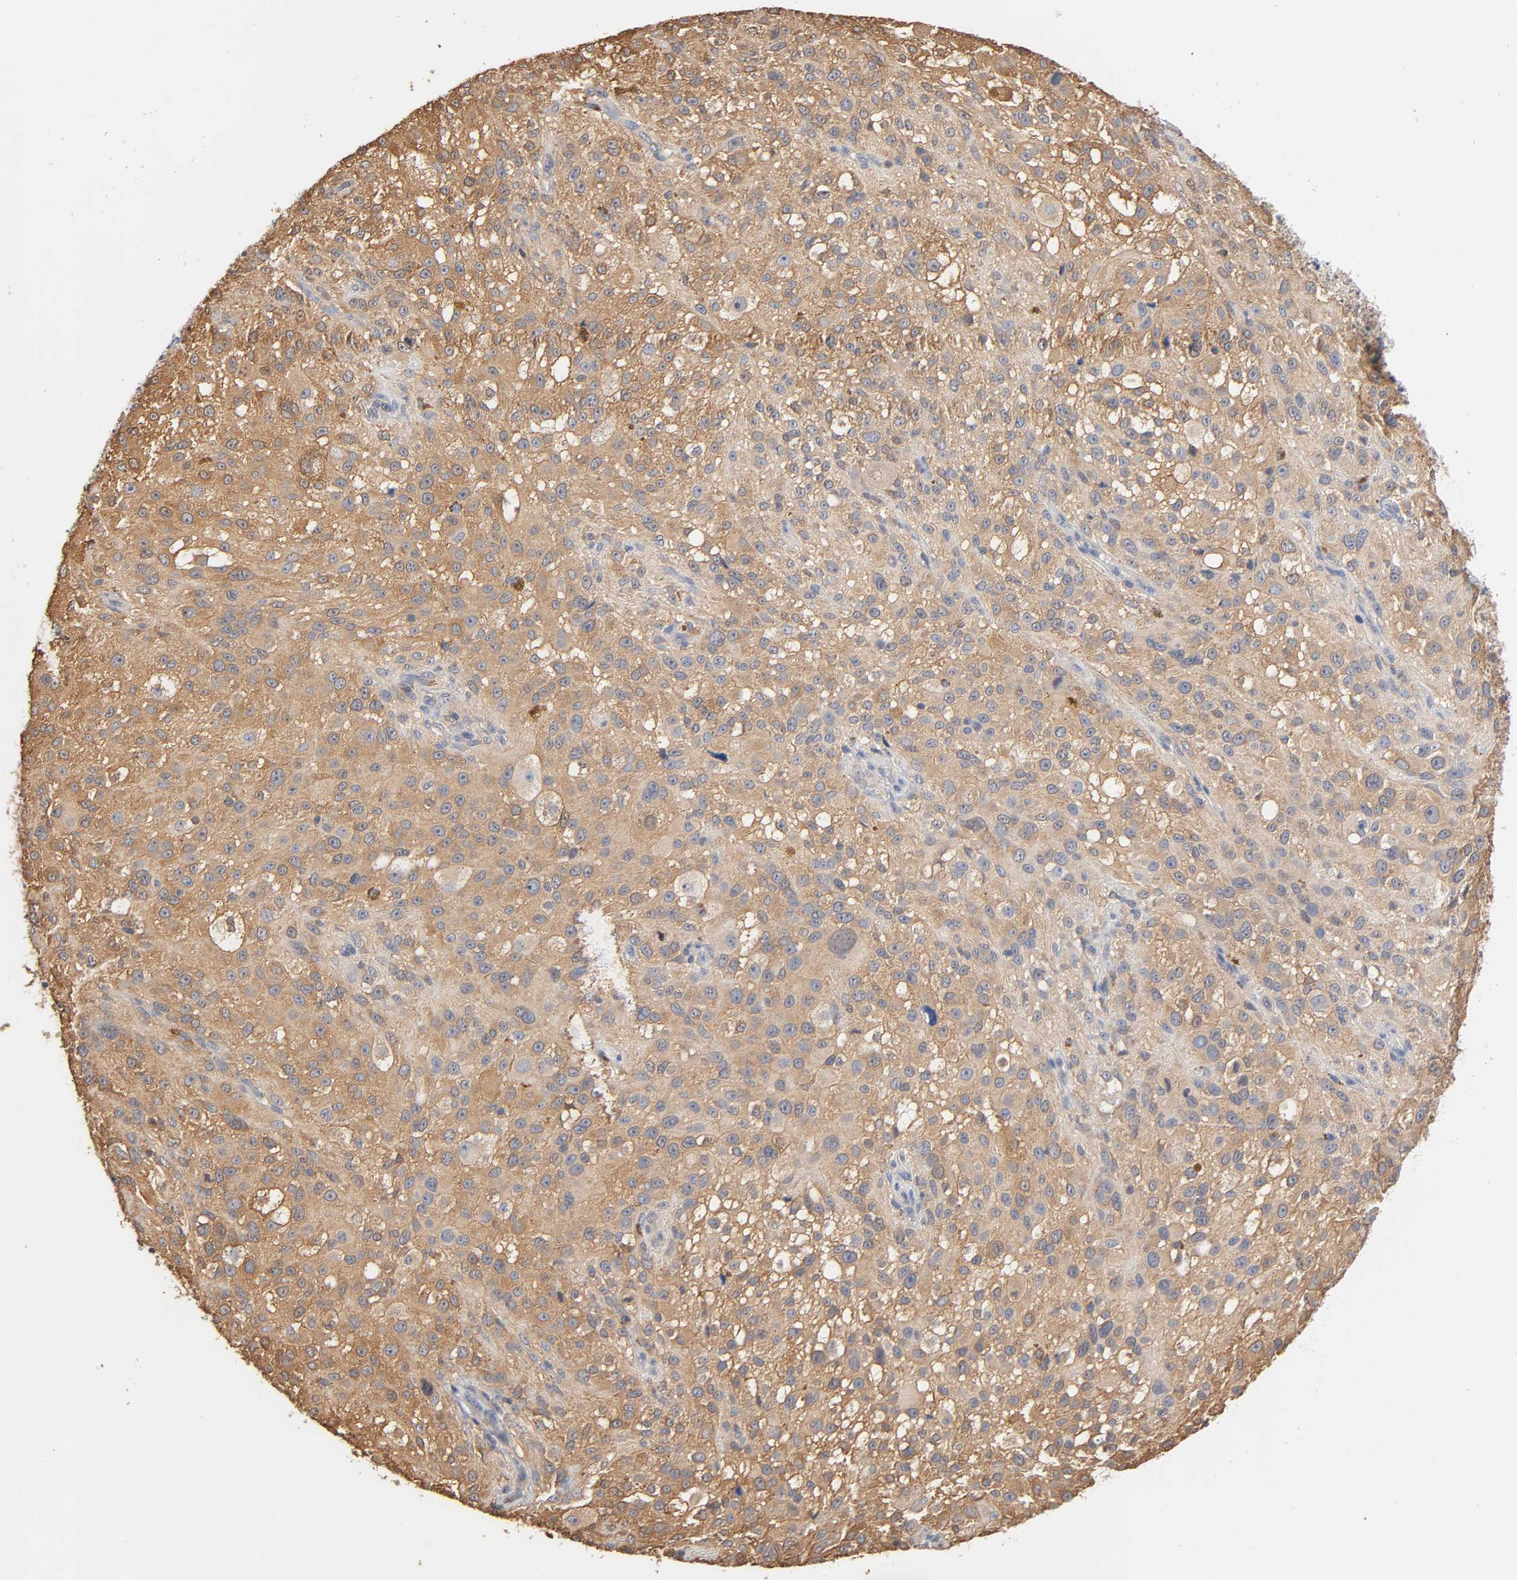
{"staining": {"intensity": "moderate", "quantity": ">75%", "location": "cytoplasmic/membranous"}, "tissue": "melanoma", "cell_type": "Tumor cells", "image_type": "cancer", "snomed": [{"axis": "morphology", "description": "Necrosis, NOS"}, {"axis": "morphology", "description": "Malignant melanoma, NOS"}, {"axis": "topography", "description": "Skin"}], "caption": "Tumor cells show medium levels of moderate cytoplasmic/membranous positivity in about >75% of cells in human malignant melanoma.", "gene": "ALDOA", "patient": {"sex": "female", "age": 87}}